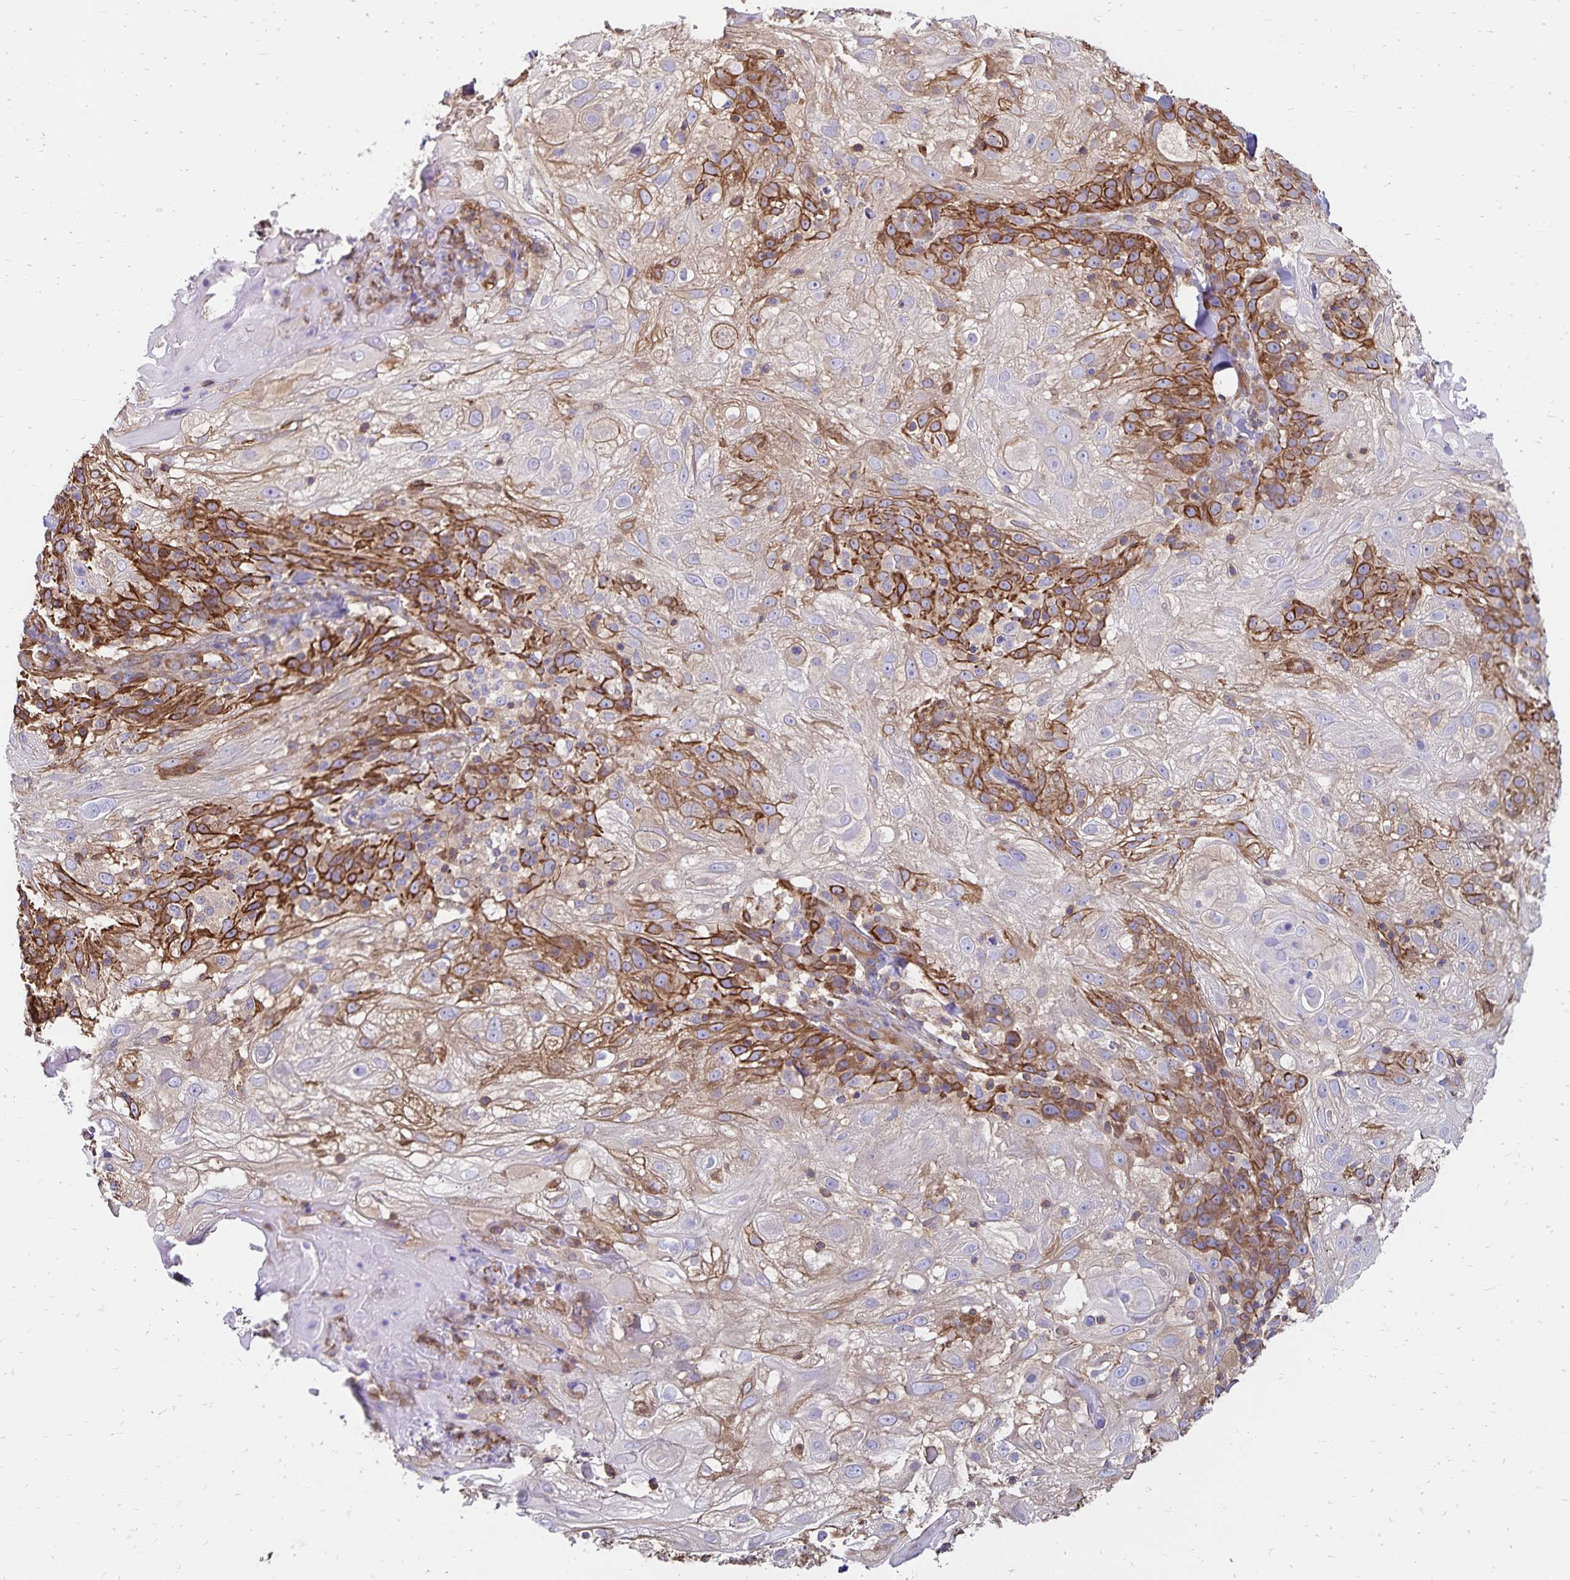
{"staining": {"intensity": "moderate", "quantity": "25%-75%", "location": "cytoplasmic/membranous"}, "tissue": "skin cancer", "cell_type": "Tumor cells", "image_type": "cancer", "snomed": [{"axis": "morphology", "description": "Normal tissue, NOS"}, {"axis": "morphology", "description": "Squamous cell carcinoma, NOS"}, {"axis": "topography", "description": "Skin"}], "caption": "A high-resolution micrograph shows IHC staining of skin cancer (squamous cell carcinoma), which displays moderate cytoplasmic/membranous staining in about 25%-75% of tumor cells.", "gene": "RPRML", "patient": {"sex": "female", "age": 83}}